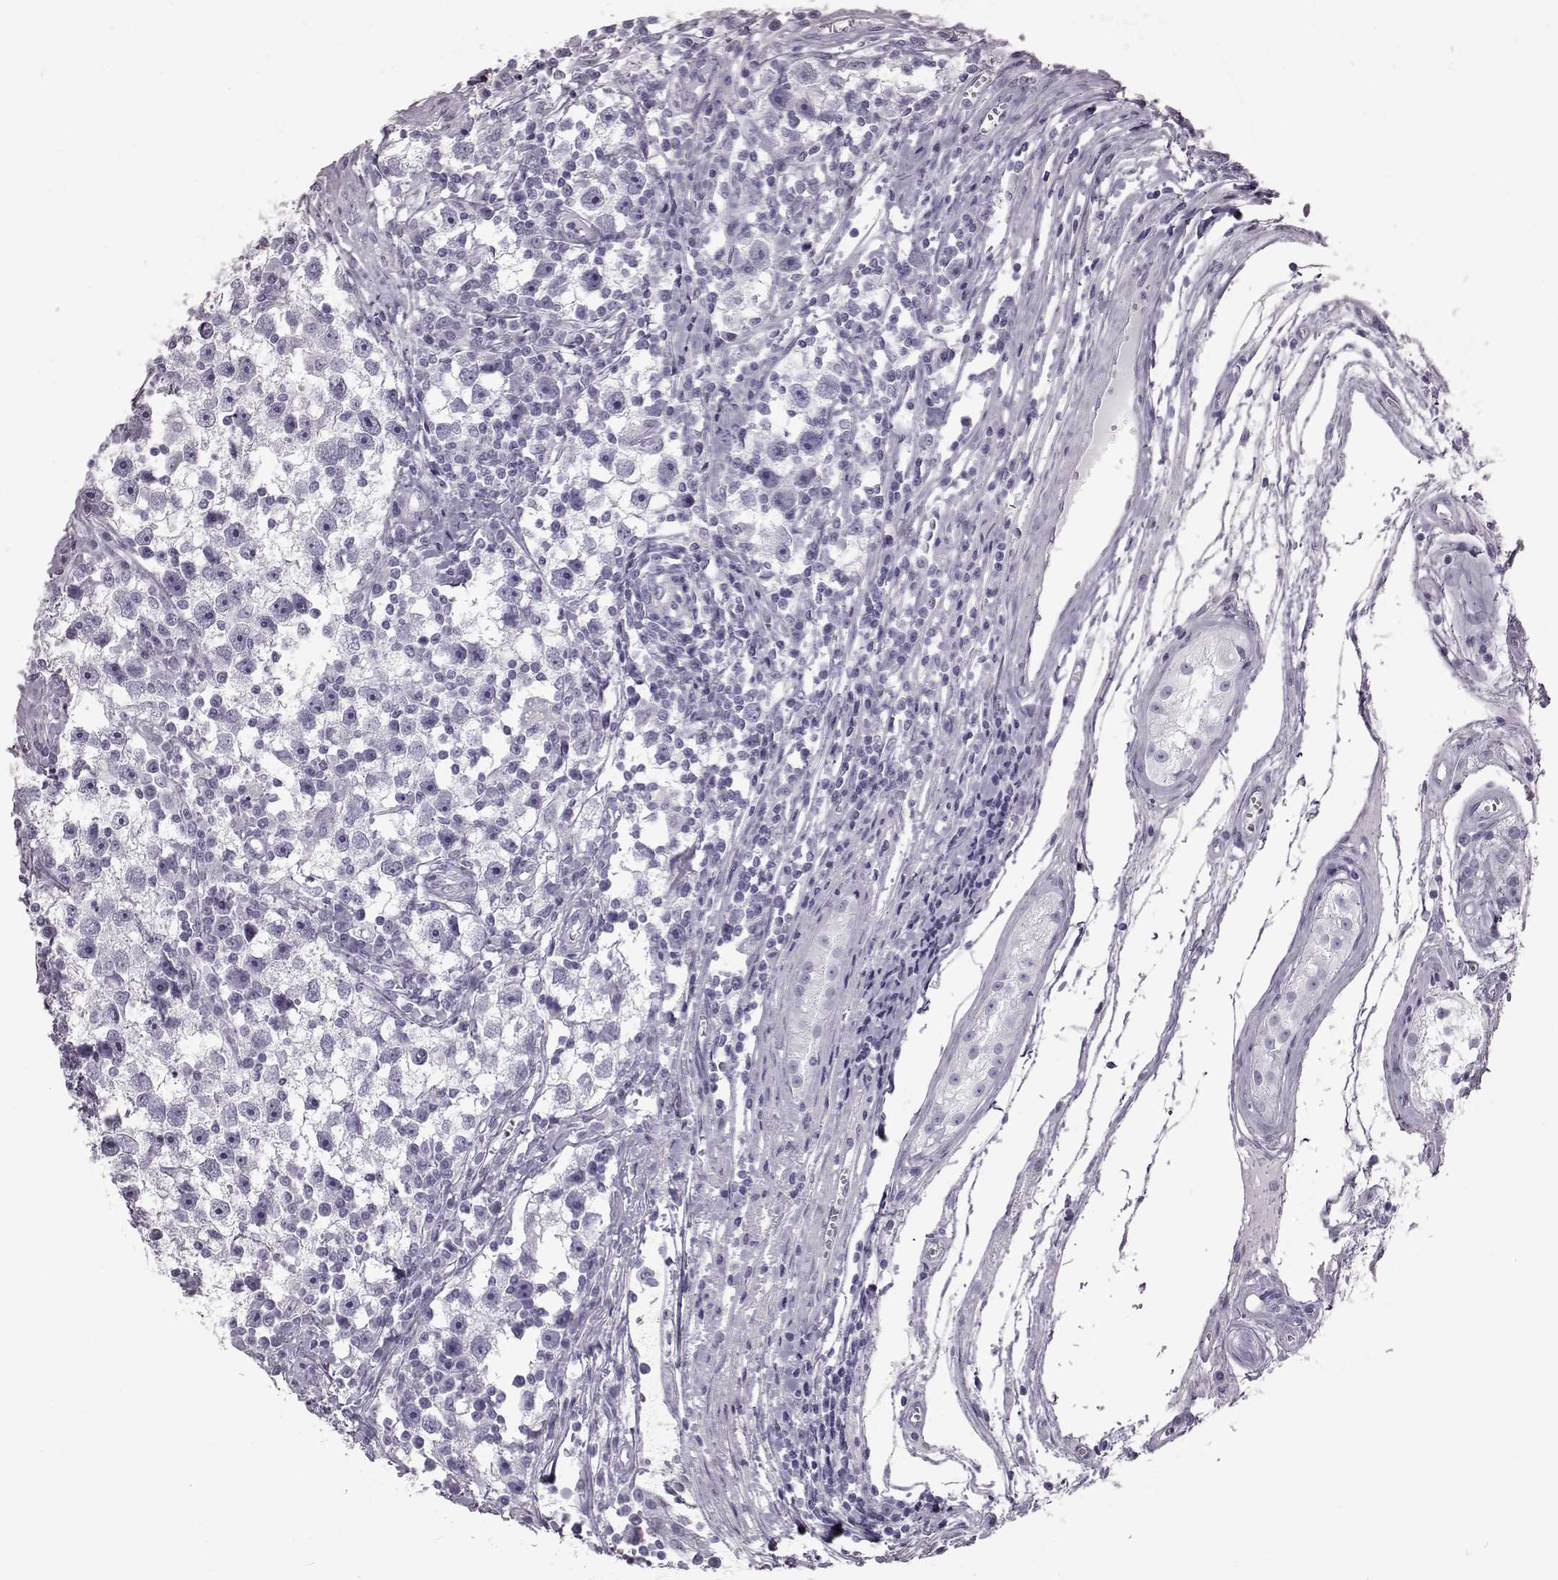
{"staining": {"intensity": "negative", "quantity": "none", "location": "none"}, "tissue": "testis cancer", "cell_type": "Tumor cells", "image_type": "cancer", "snomed": [{"axis": "morphology", "description": "Seminoma, NOS"}, {"axis": "topography", "description": "Testis"}], "caption": "Tumor cells show no significant expression in testis seminoma.", "gene": "TCHHL1", "patient": {"sex": "male", "age": 30}}